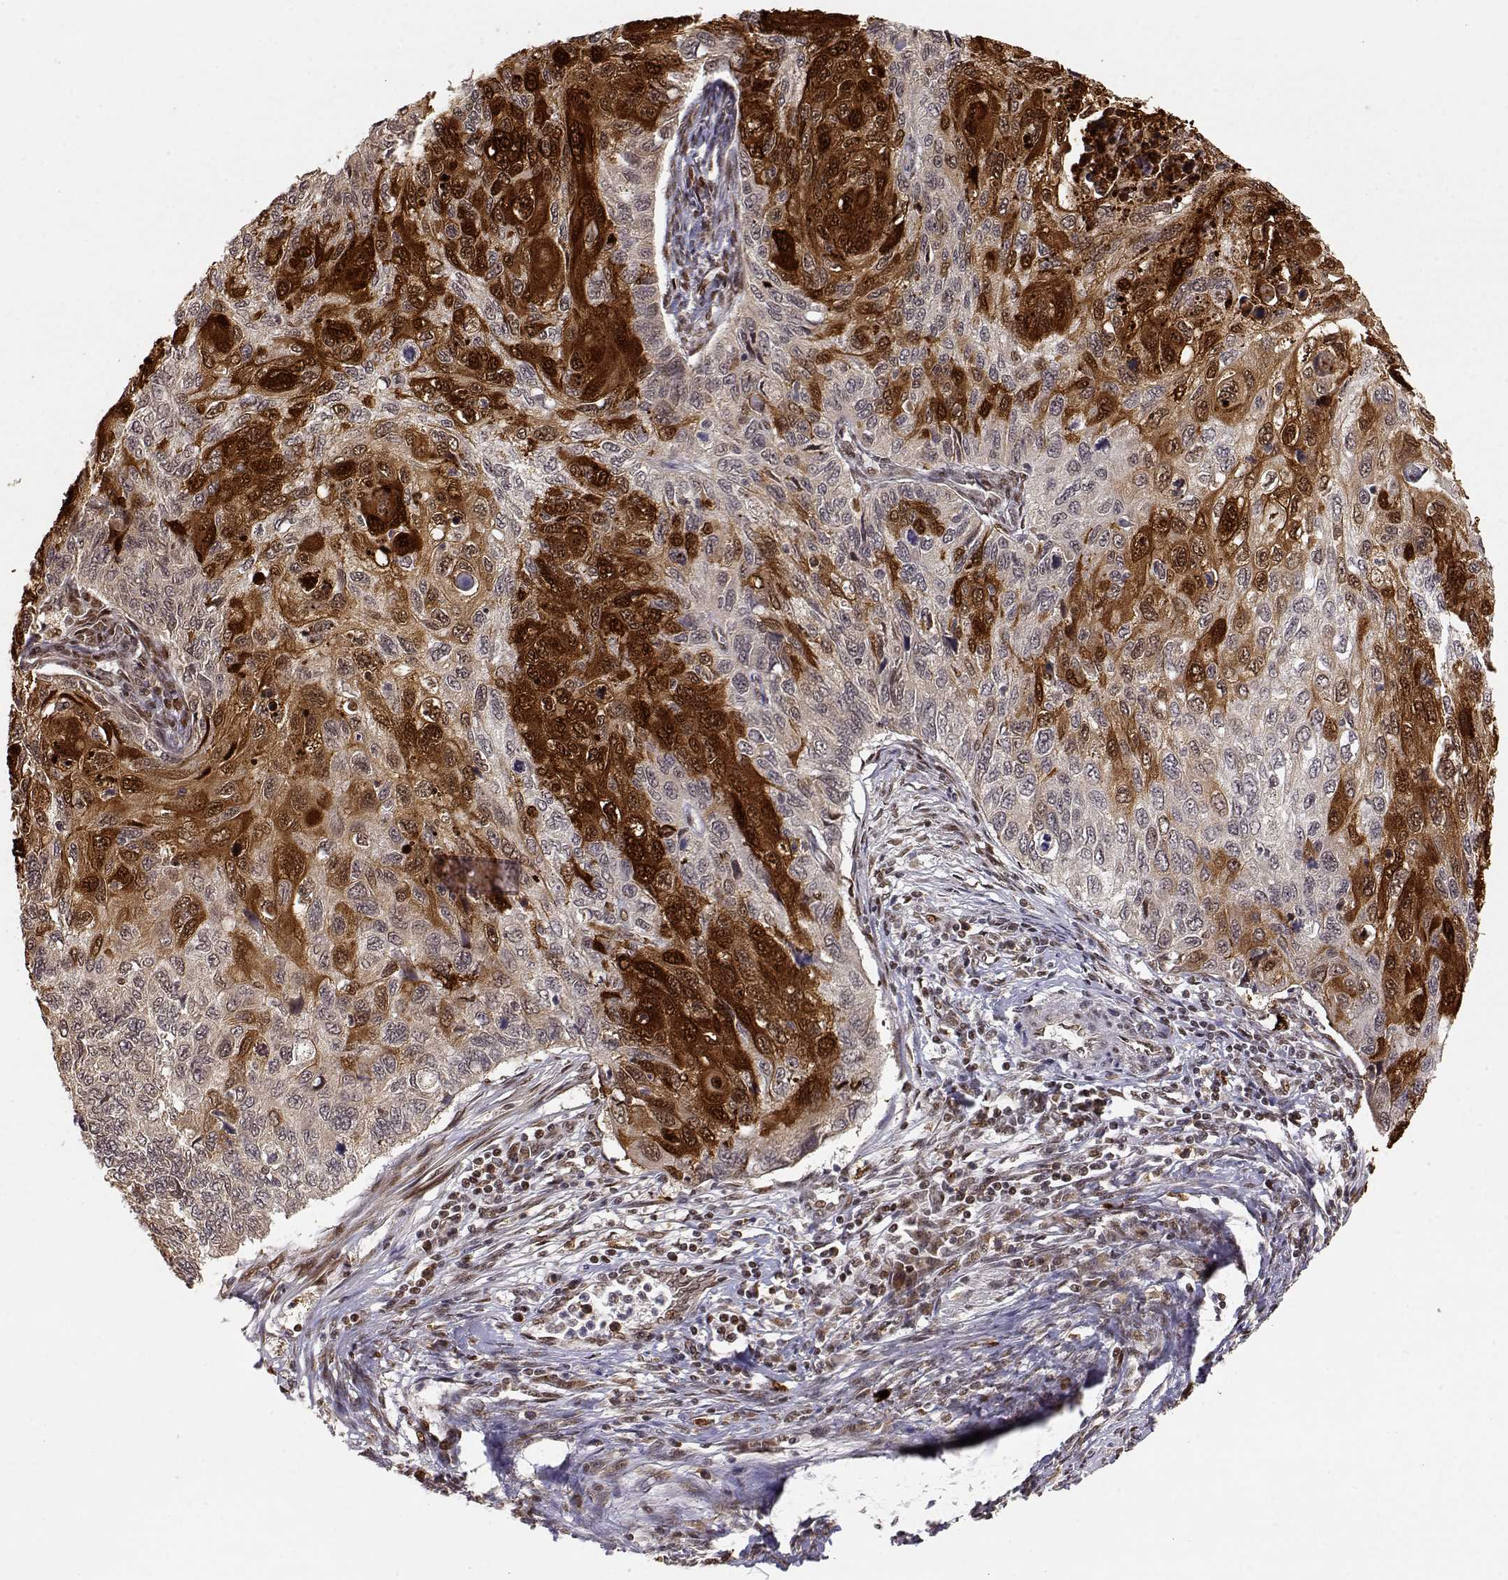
{"staining": {"intensity": "strong", "quantity": "25%-75%", "location": "cytoplasmic/membranous,nuclear"}, "tissue": "cervical cancer", "cell_type": "Tumor cells", "image_type": "cancer", "snomed": [{"axis": "morphology", "description": "Squamous cell carcinoma, NOS"}, {"axis": "topography", "description": "Cervix"}], "caption": "This is an image of IHC staining of cervical cancer, which shows strong expression in the cytoplasmic/membranous and nuclear of tumor cells.", "gene": "BRCA1", "patient": {"sex": "female", "age": 70}}